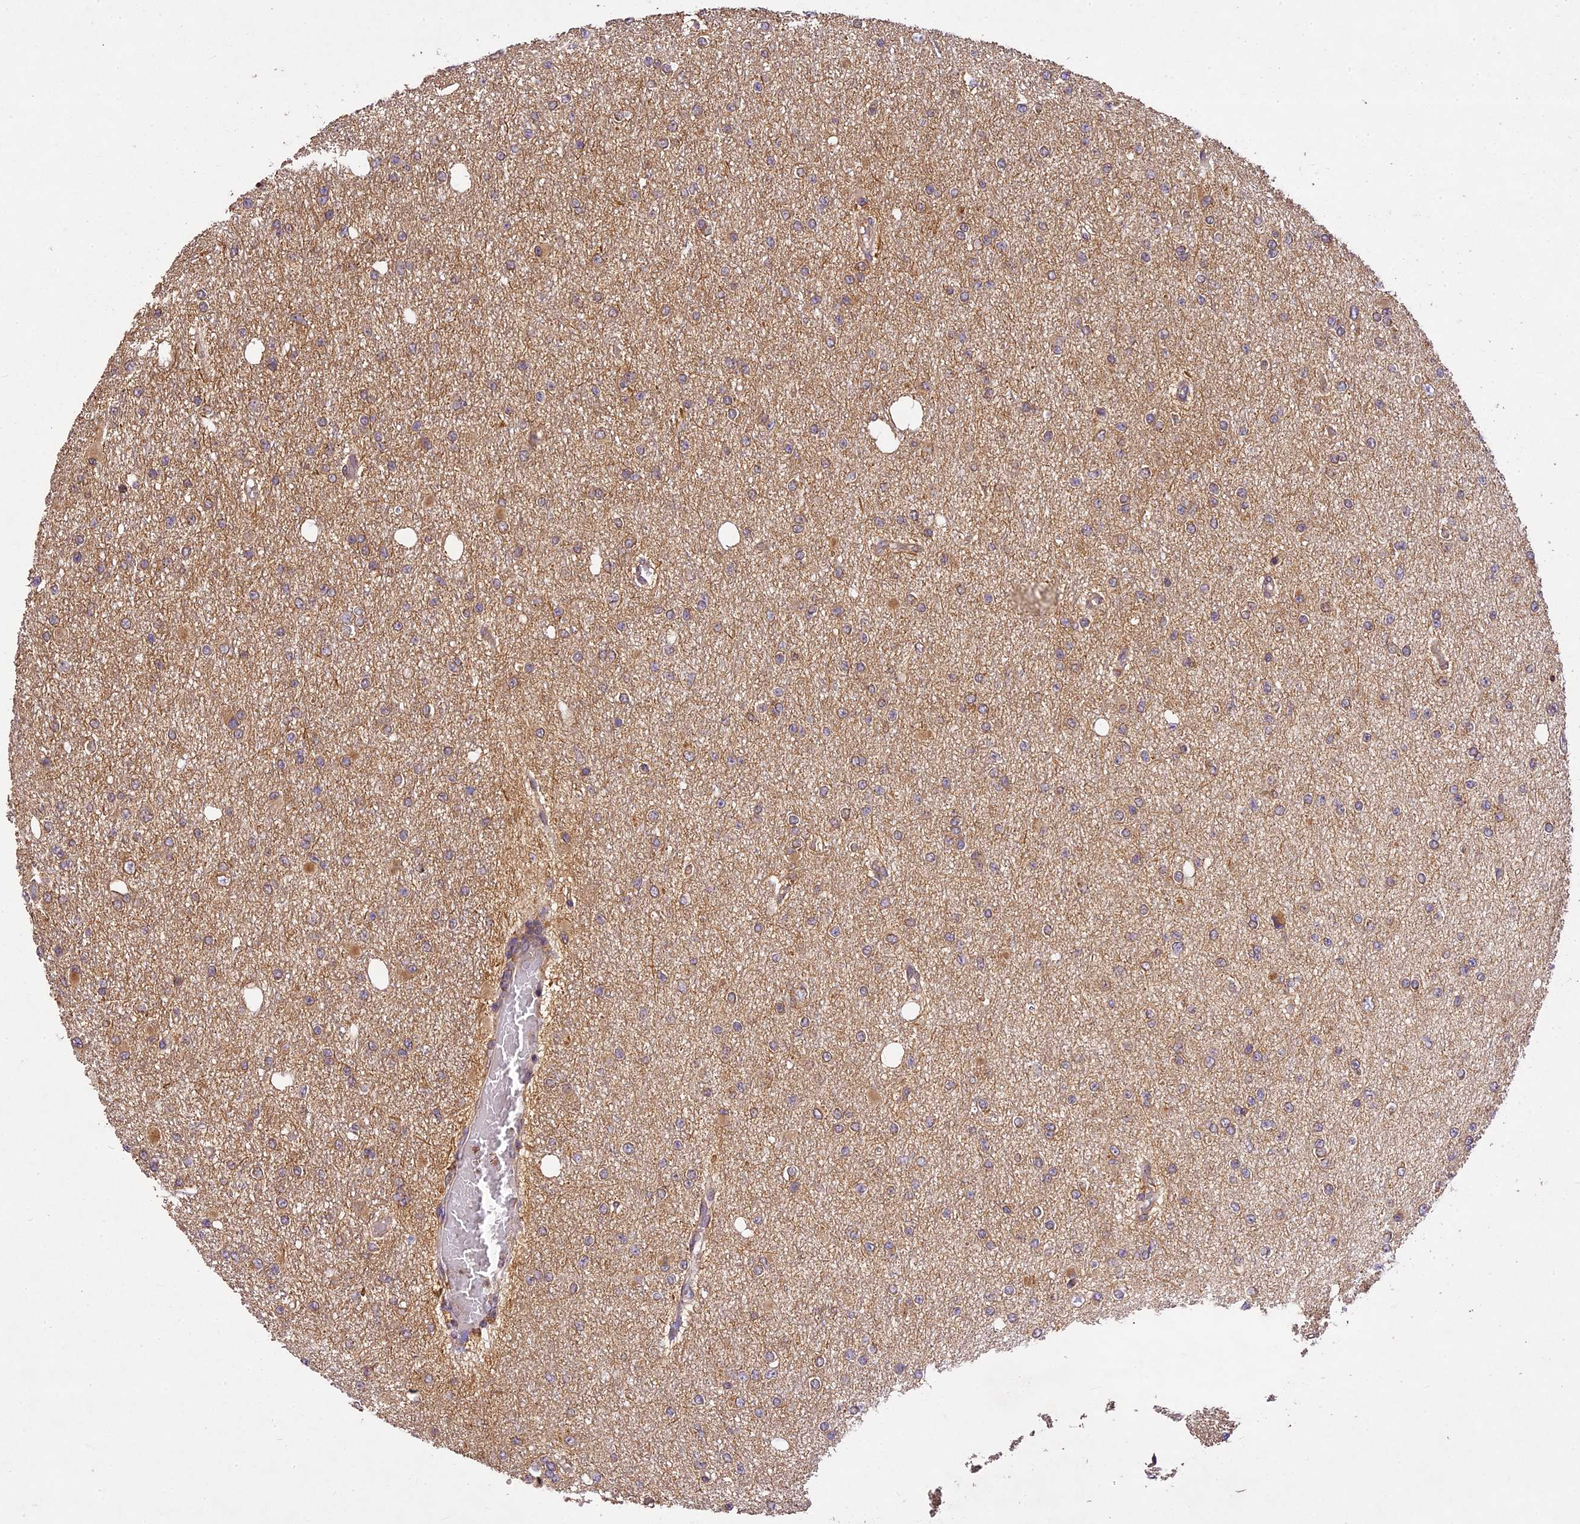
{"staining": {"intensity": "moderate", "quantity": "25%-75%", "location": "cytoplasmic/membranous"}, "tissue": "glioma", "cell_type": "Tumor cells", "image_type": "cancer", "snomed": [{"axis": "morphology", "description": "Glioma, malignant, Low grade"}, {"axis": "topography", "description": "Brain"}], "caption": "Glioma stained with a brown dye shows moderate cytoplasmic/membranous positive staining in about 25%-75% of tumor cells.", "gene": "BRAP", "patient": {"sex": "female", "age": 22}}